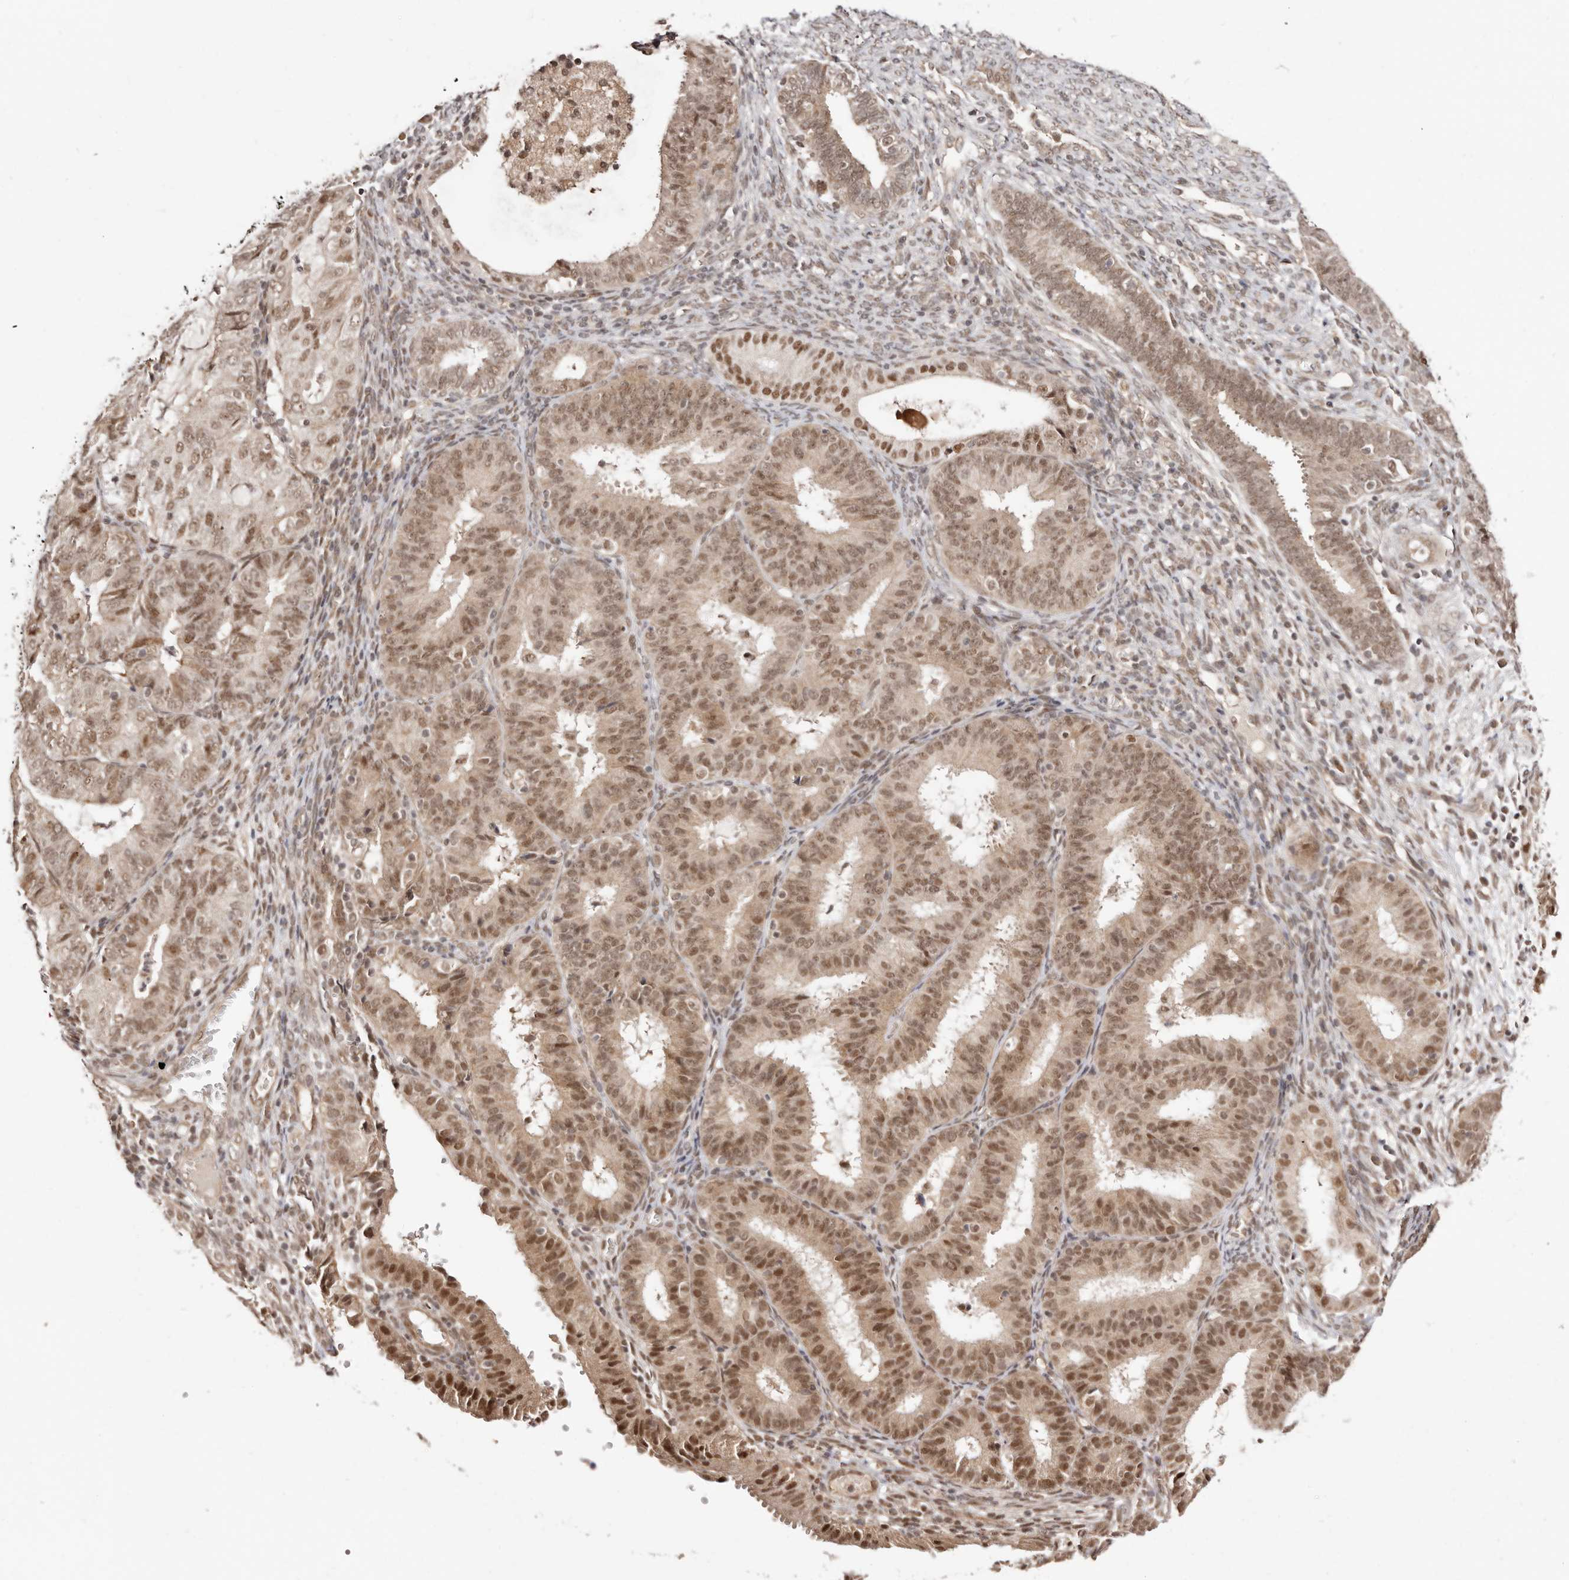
{"staining": {"intensity": "moderate", "quantity": ">75%", "location": "cytoplasmic/membranous,nuclear"}, "tissue": "endometrial cancer", "cell_type": "Tumor cells", "image_type": "cancer", "snomed": [{"axis": "morphology", "description": "Adenocarcinoma, NOS"}, {"axis": "topography", "description": "Endometrium"}], "caption": "A brown stain labels moderate cytoplasmic/membranous and nuclear expression of a protein in human endometrial cancer tumor cells.", "gene": "MED8", "patient": {"sex": "female", "age": 51}}